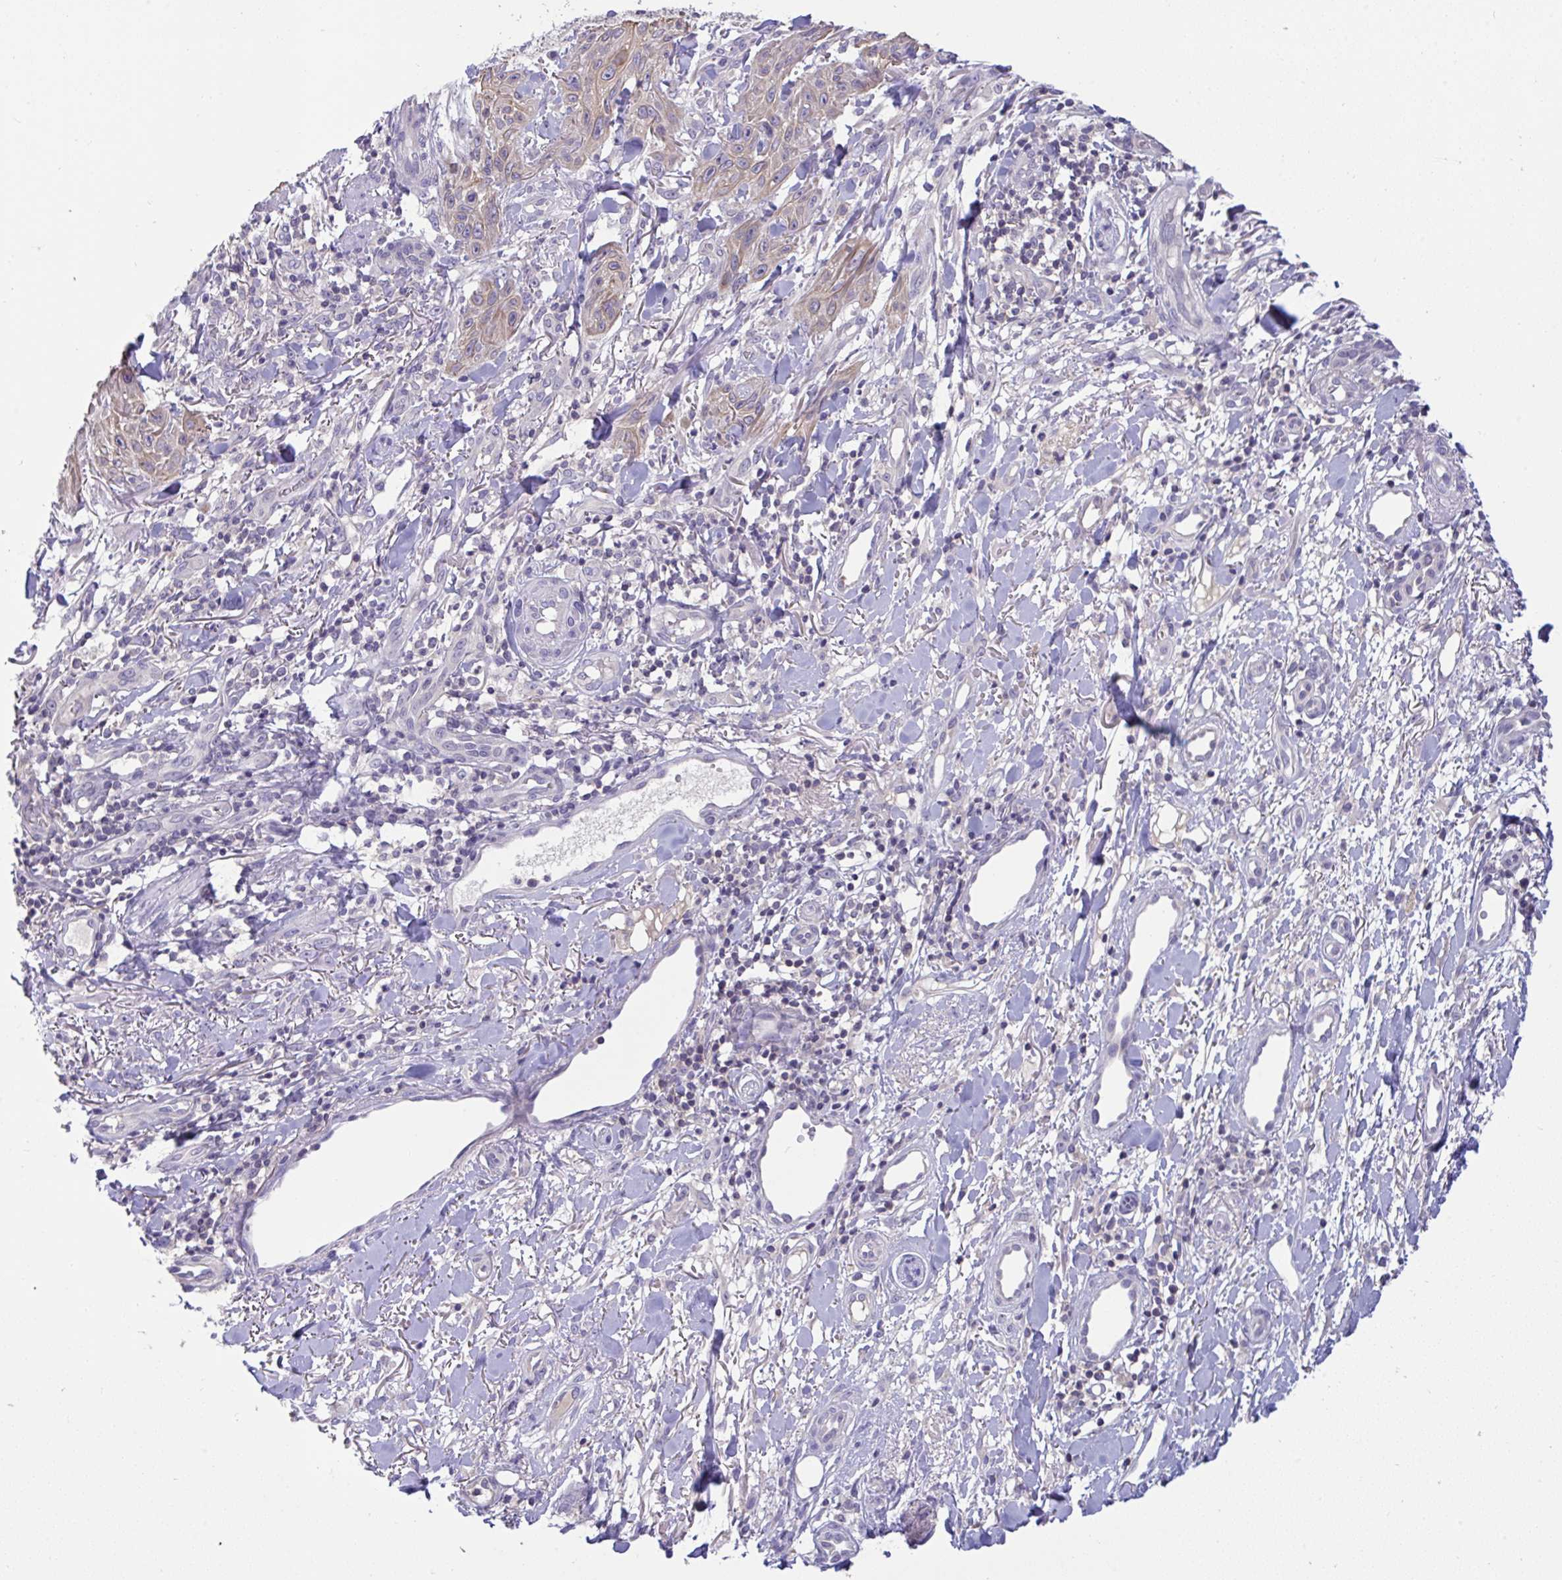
{"staining": {"intensity": "weak", "quantity": "<25%", "location": "cytoplasmic/membranous"}, "tissue": "skin cancer", "cell_type": "Tumor cells", "image_type": "cancer", "snomed": [{"axis": "morphology", "description": "Squamous cell carcinoma, NOS"}, {"axis": "topography", "description": "Skin"}], "caption": "Tumor cells show no significant expression in skin cancer (squamous cell carcinoma). Nuclei are stained in blue.", "gene": "TMEM41A", "patient": {"sex": "male", "age": 86}}